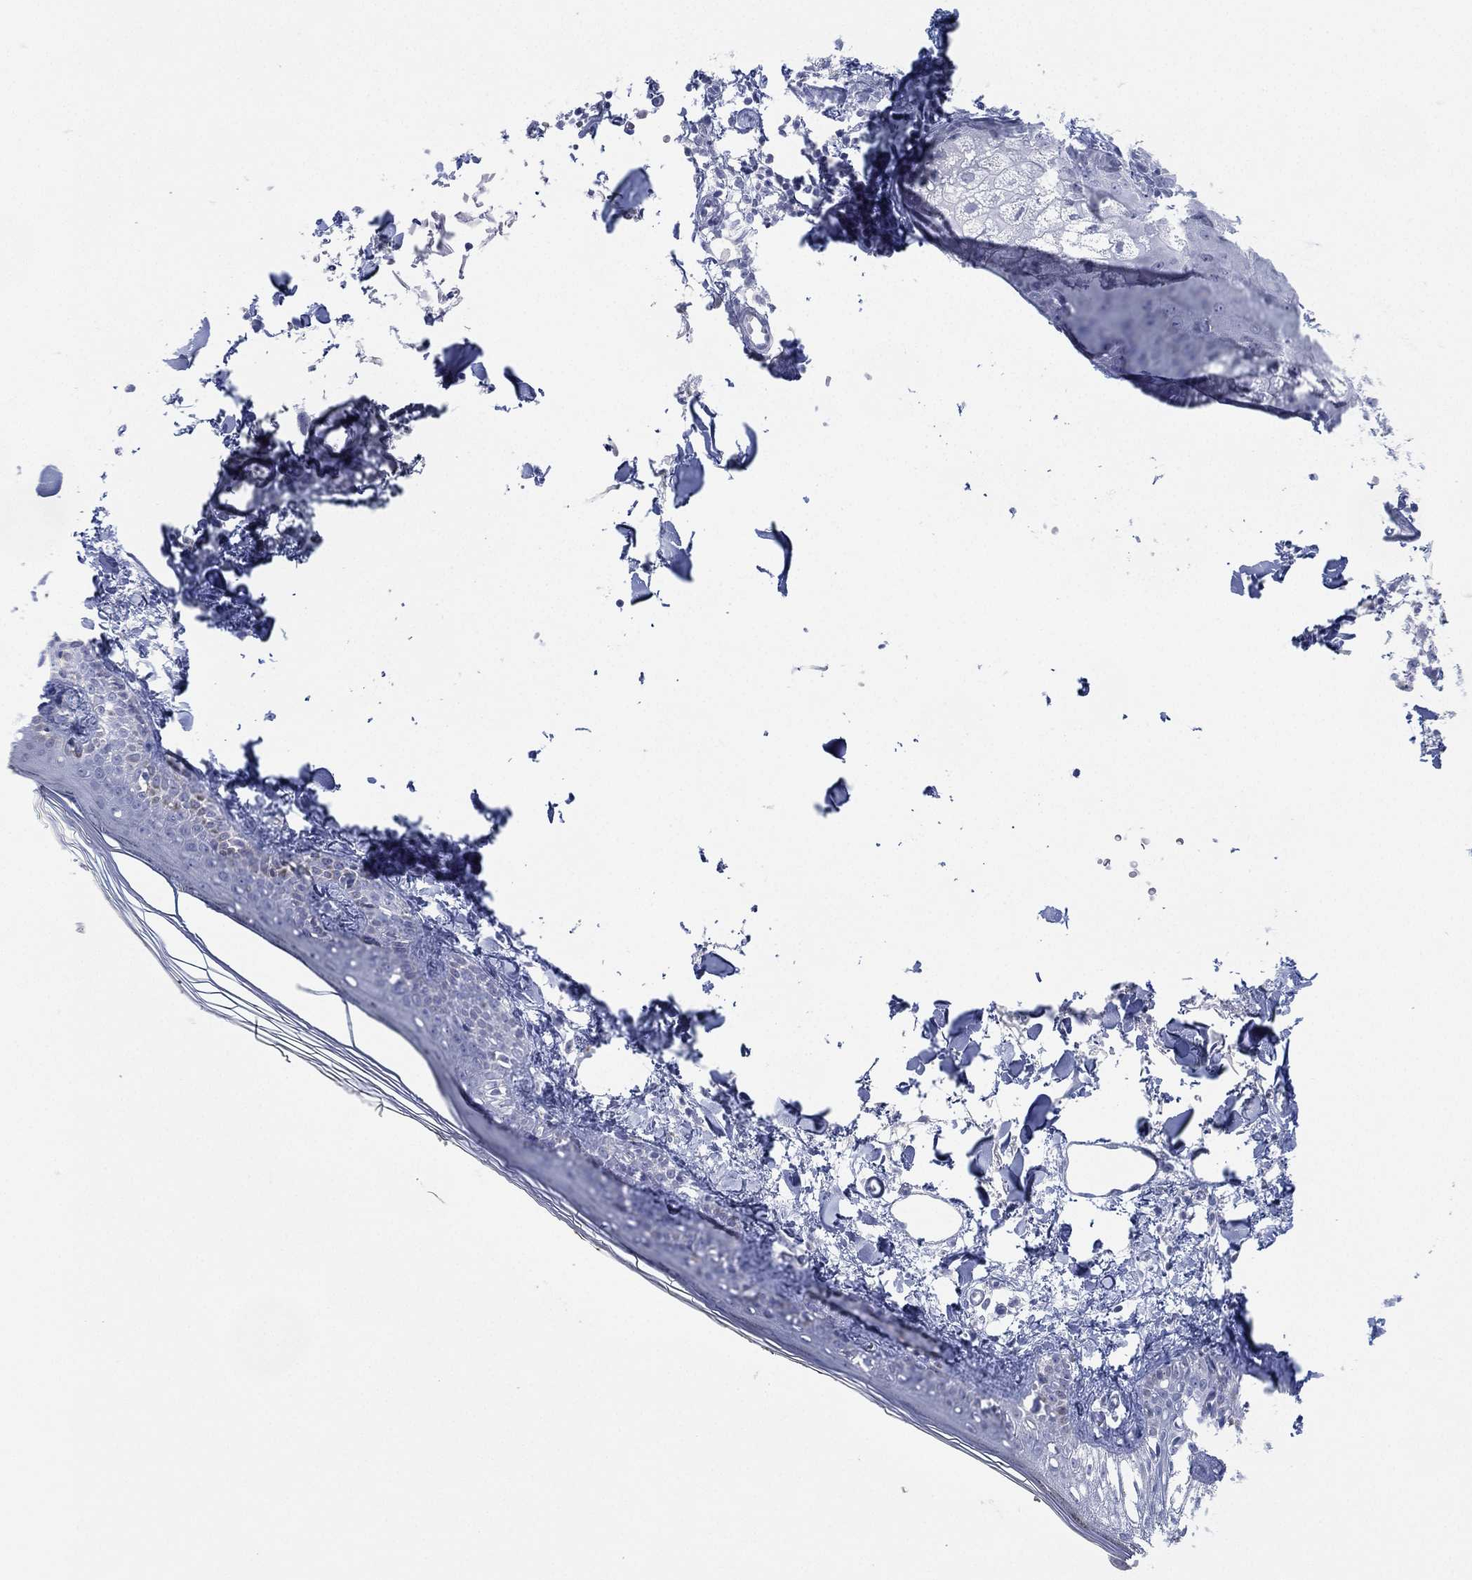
{"staining": {"intensity": "negative", "quantity": "none", "location": "none"}, "tissue": "skin", "cell_type": "Fibroblasts", "image_type": "normal", "snomed": [{"axis": "morphology", "description": "Normal tissue, NOS"}, {"axis": "topography", "description": "Skin"}], "caption": "This is a micrograph of immunohistochemistry staining of unremarkable skin, which shows no staining in fibroblasts. Nuclei are stained in blue.", "gene": "ADAD2", "patient": {"sex": "male", "age": 76}}